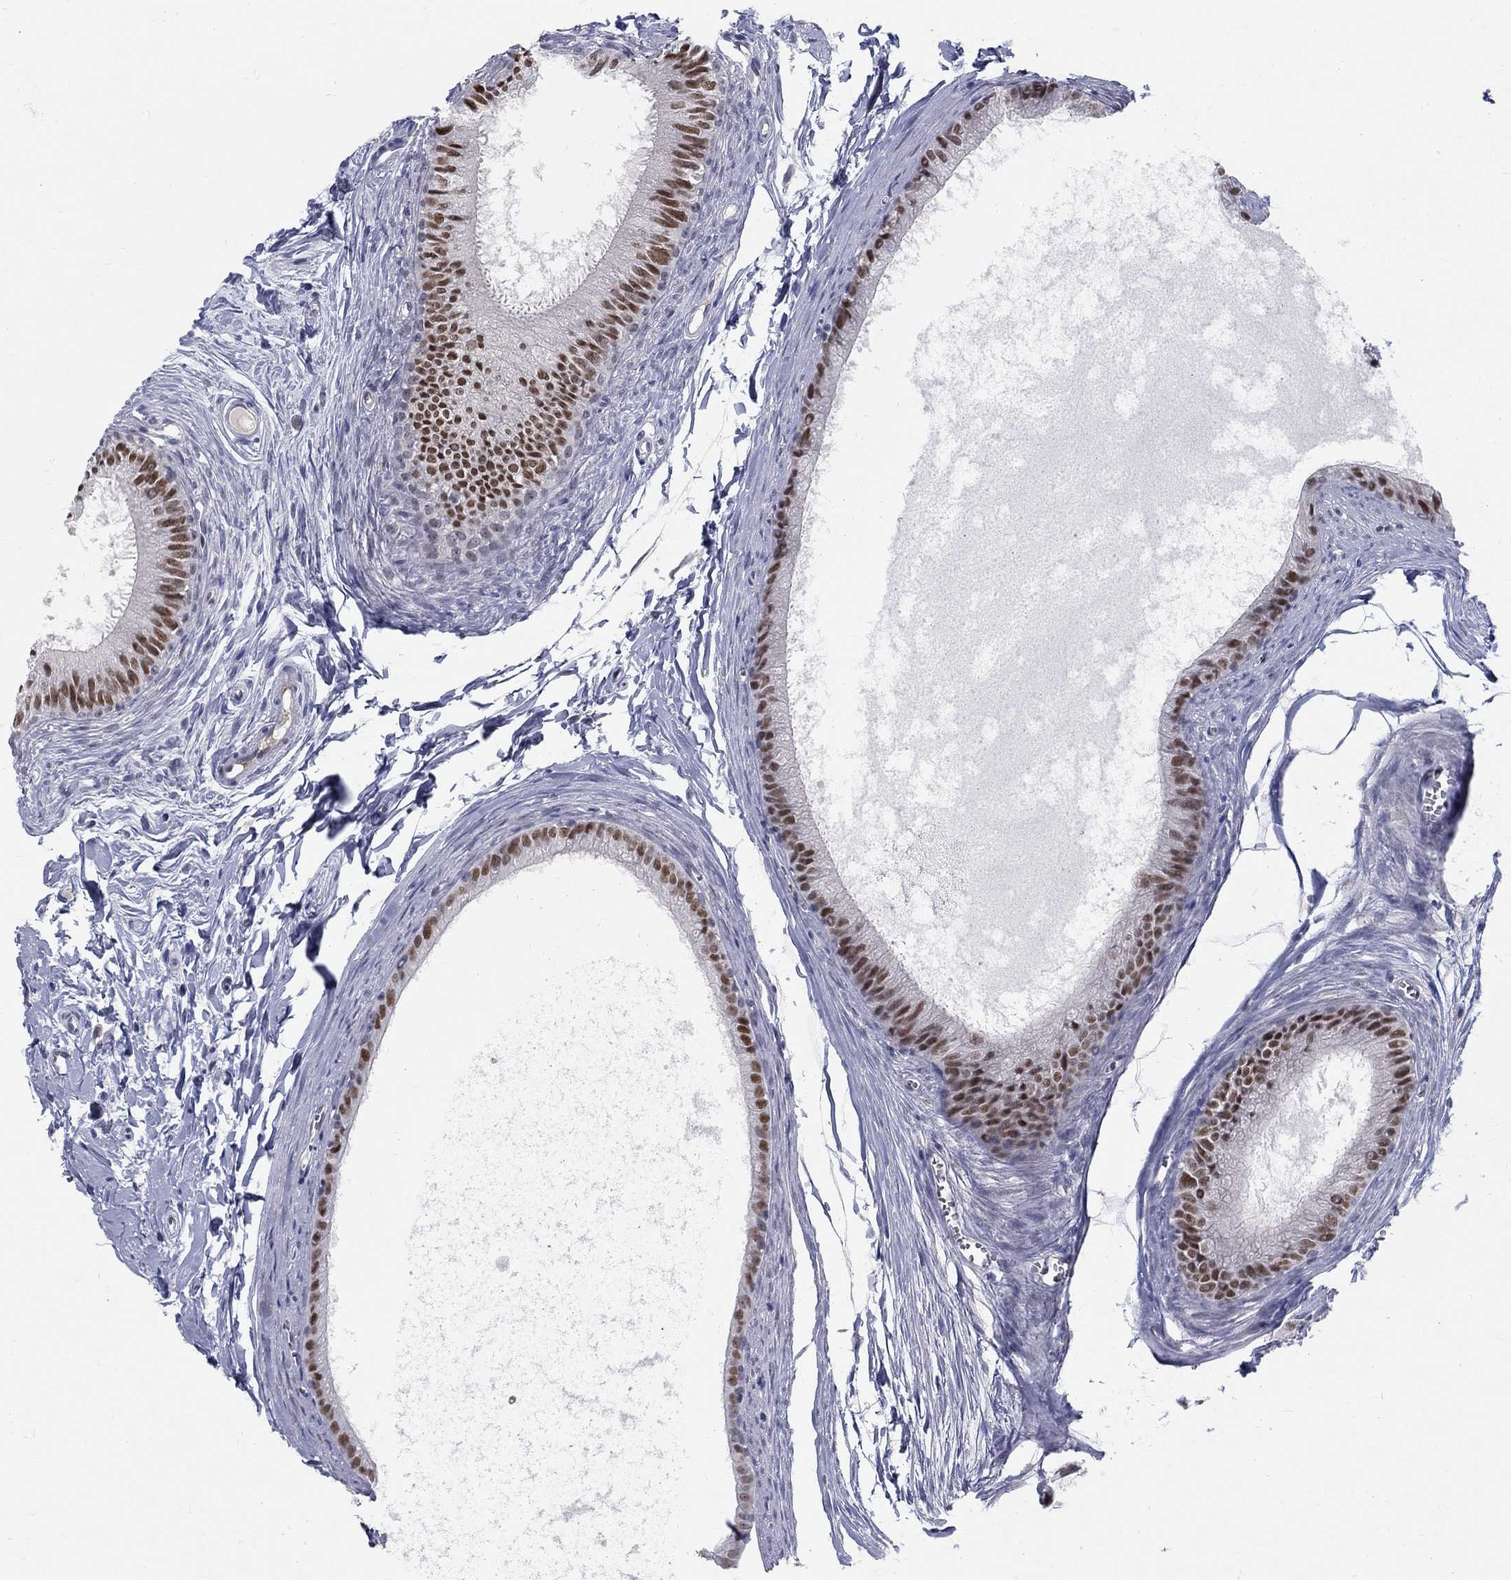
{"staining": {"intensity": "strong", "quantity": "25%-75%", "location": "nuclear"}, "tissue": "epididymis", "cell_type": "Glandular cells", "image_type": "normal", "snomed": [{"axis": "morphology", "description": "Normal tissue, NOS"}, {"axis": "topography", "description": "Epididymis"}], "caption": "Protein positivity by immunohistochemistry (IHC) shows strong nuclear staining in about 25%-75% of glandular cells in unremarkable epididymis.", "gene": "GCFC2", "patient": {"sex": "male", "age": 51}}